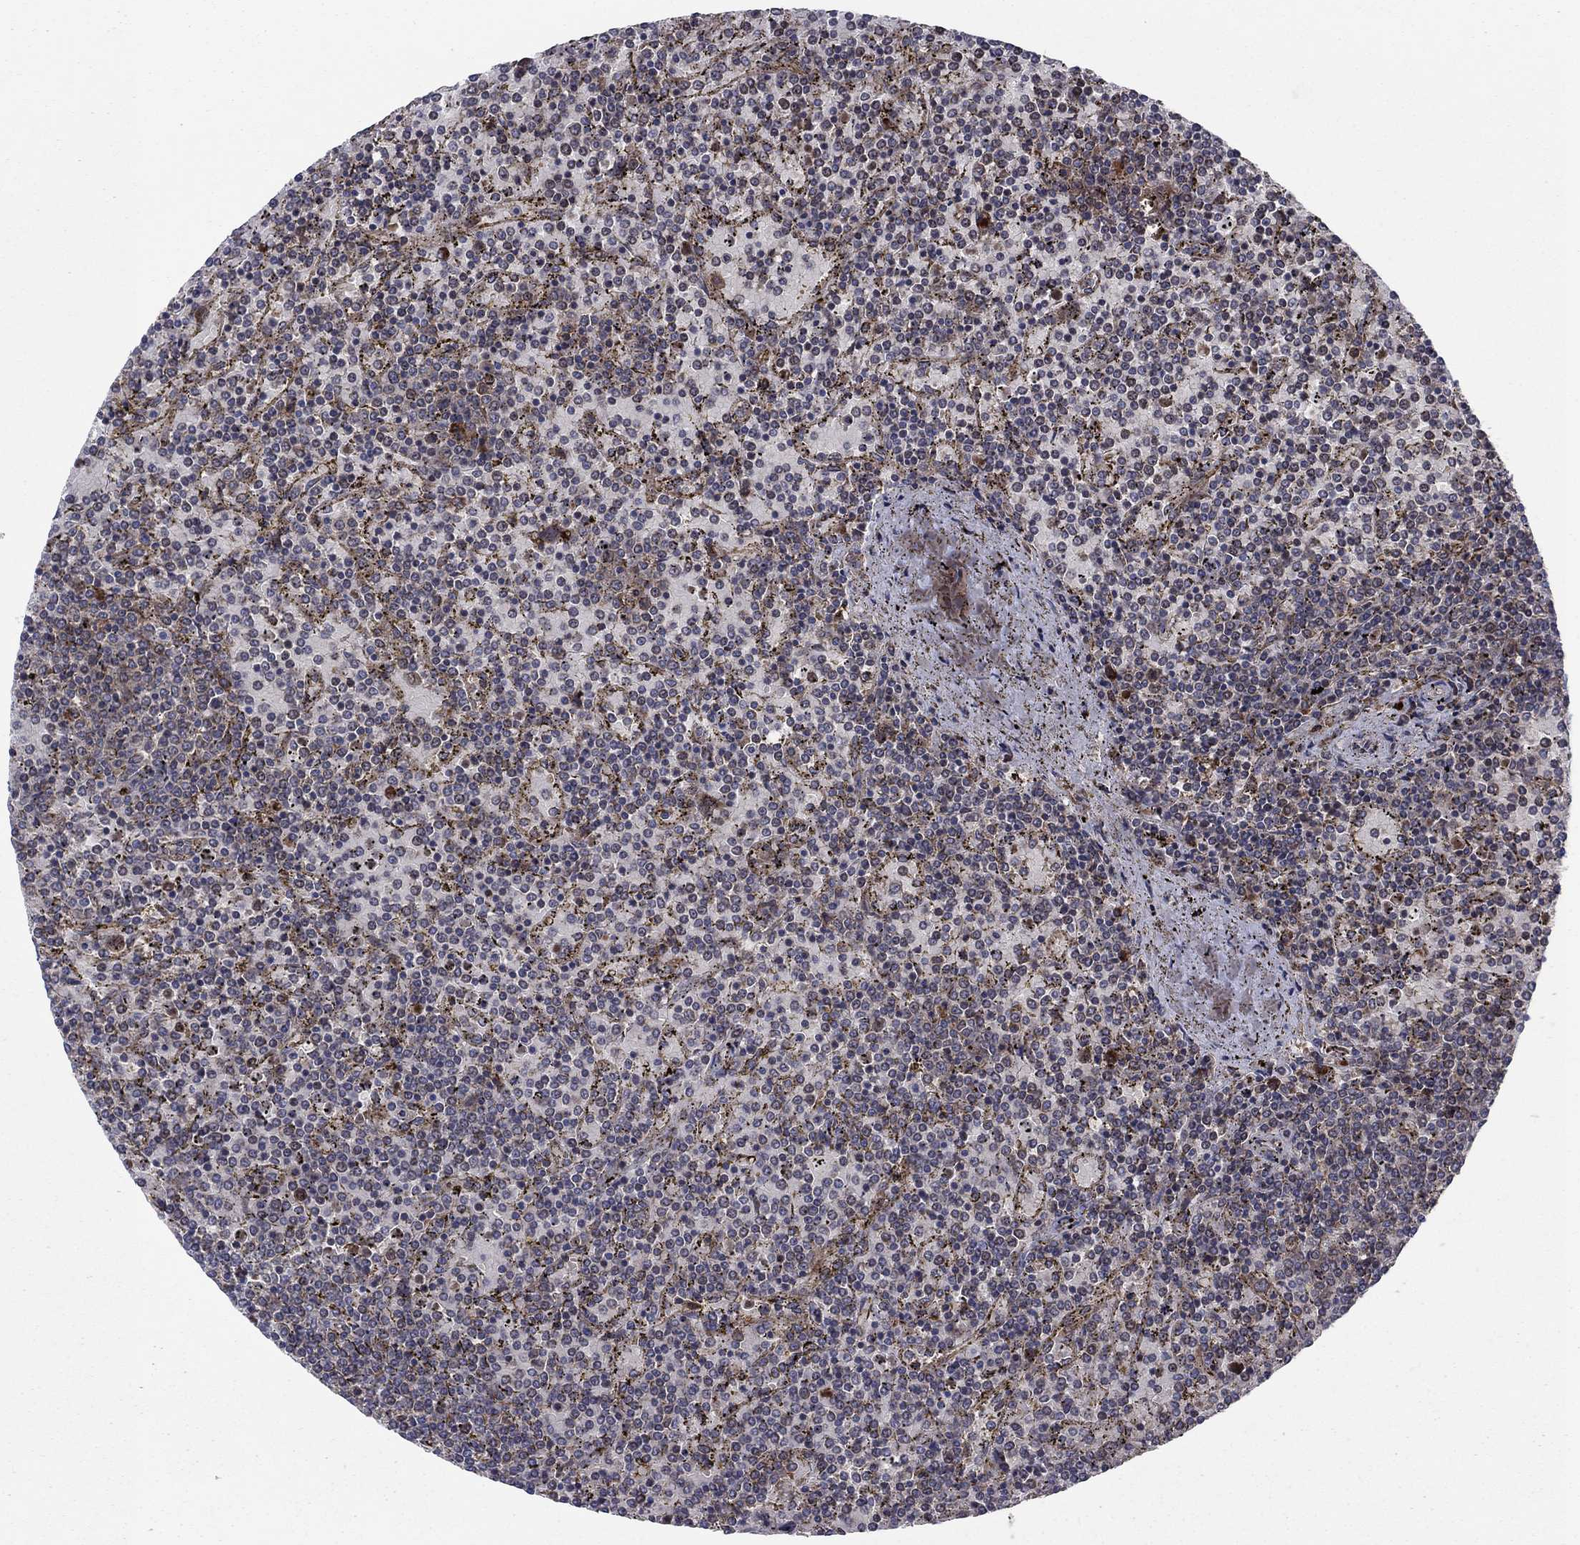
{"staining": {"intensity": "negative", "quantity": "none", "location": "none"}, "tissue": "lymphoma", "cell_type": "Tumor cells", "image_type": "cancer", "snomed": [{"axis": "morphology", "description": "Malignant lymphoma, non-Hodgkin's type, Low grade"}, {"axis": "topography", "description": "Spleen"}], "caption": "An image of malignant lymphoma, non-Hodgkin's type (low-grade) stained for a protein displays no brown staining in tumor cells.", "gene": "MEA1", "patient": {"sex": "female", "age": 77}}